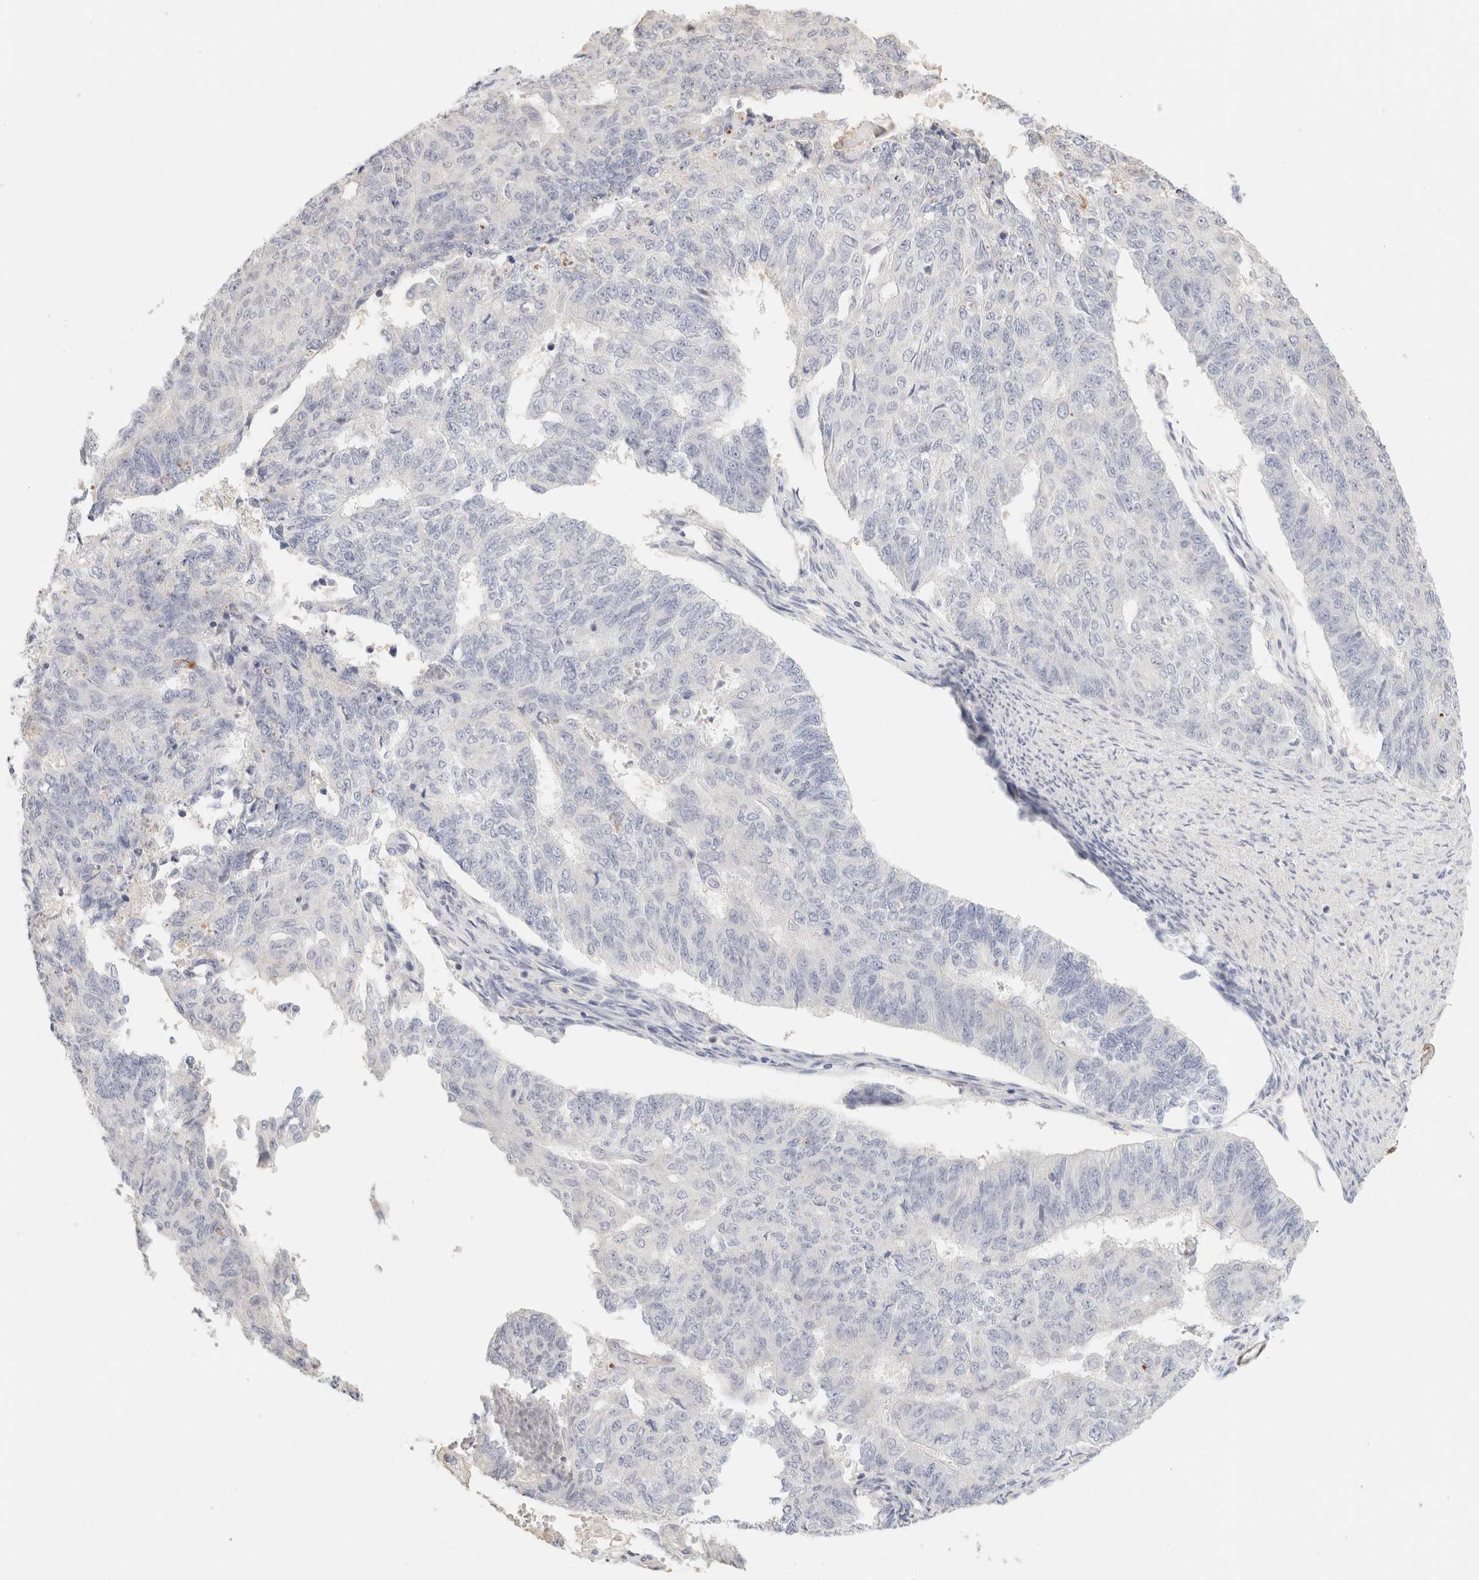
{"staining": {"intensity": "negative", "quantity": "none", "location": "none"}, "tissue": "endometrial cancer", "cell_type": "Tumor cells", "image_type": "cancer", "snomed": [{"axis": "morphology", "description": "Adenocarcinoma, NOS"}, {"axis": "topography", "description": "Endometrium"}], "caption": "The photomicrograph reveals no staining of tumor cells in endometrial cancer.", "gene": "SCGB2A2", "patient": {"sex": "female", "age": 32}}